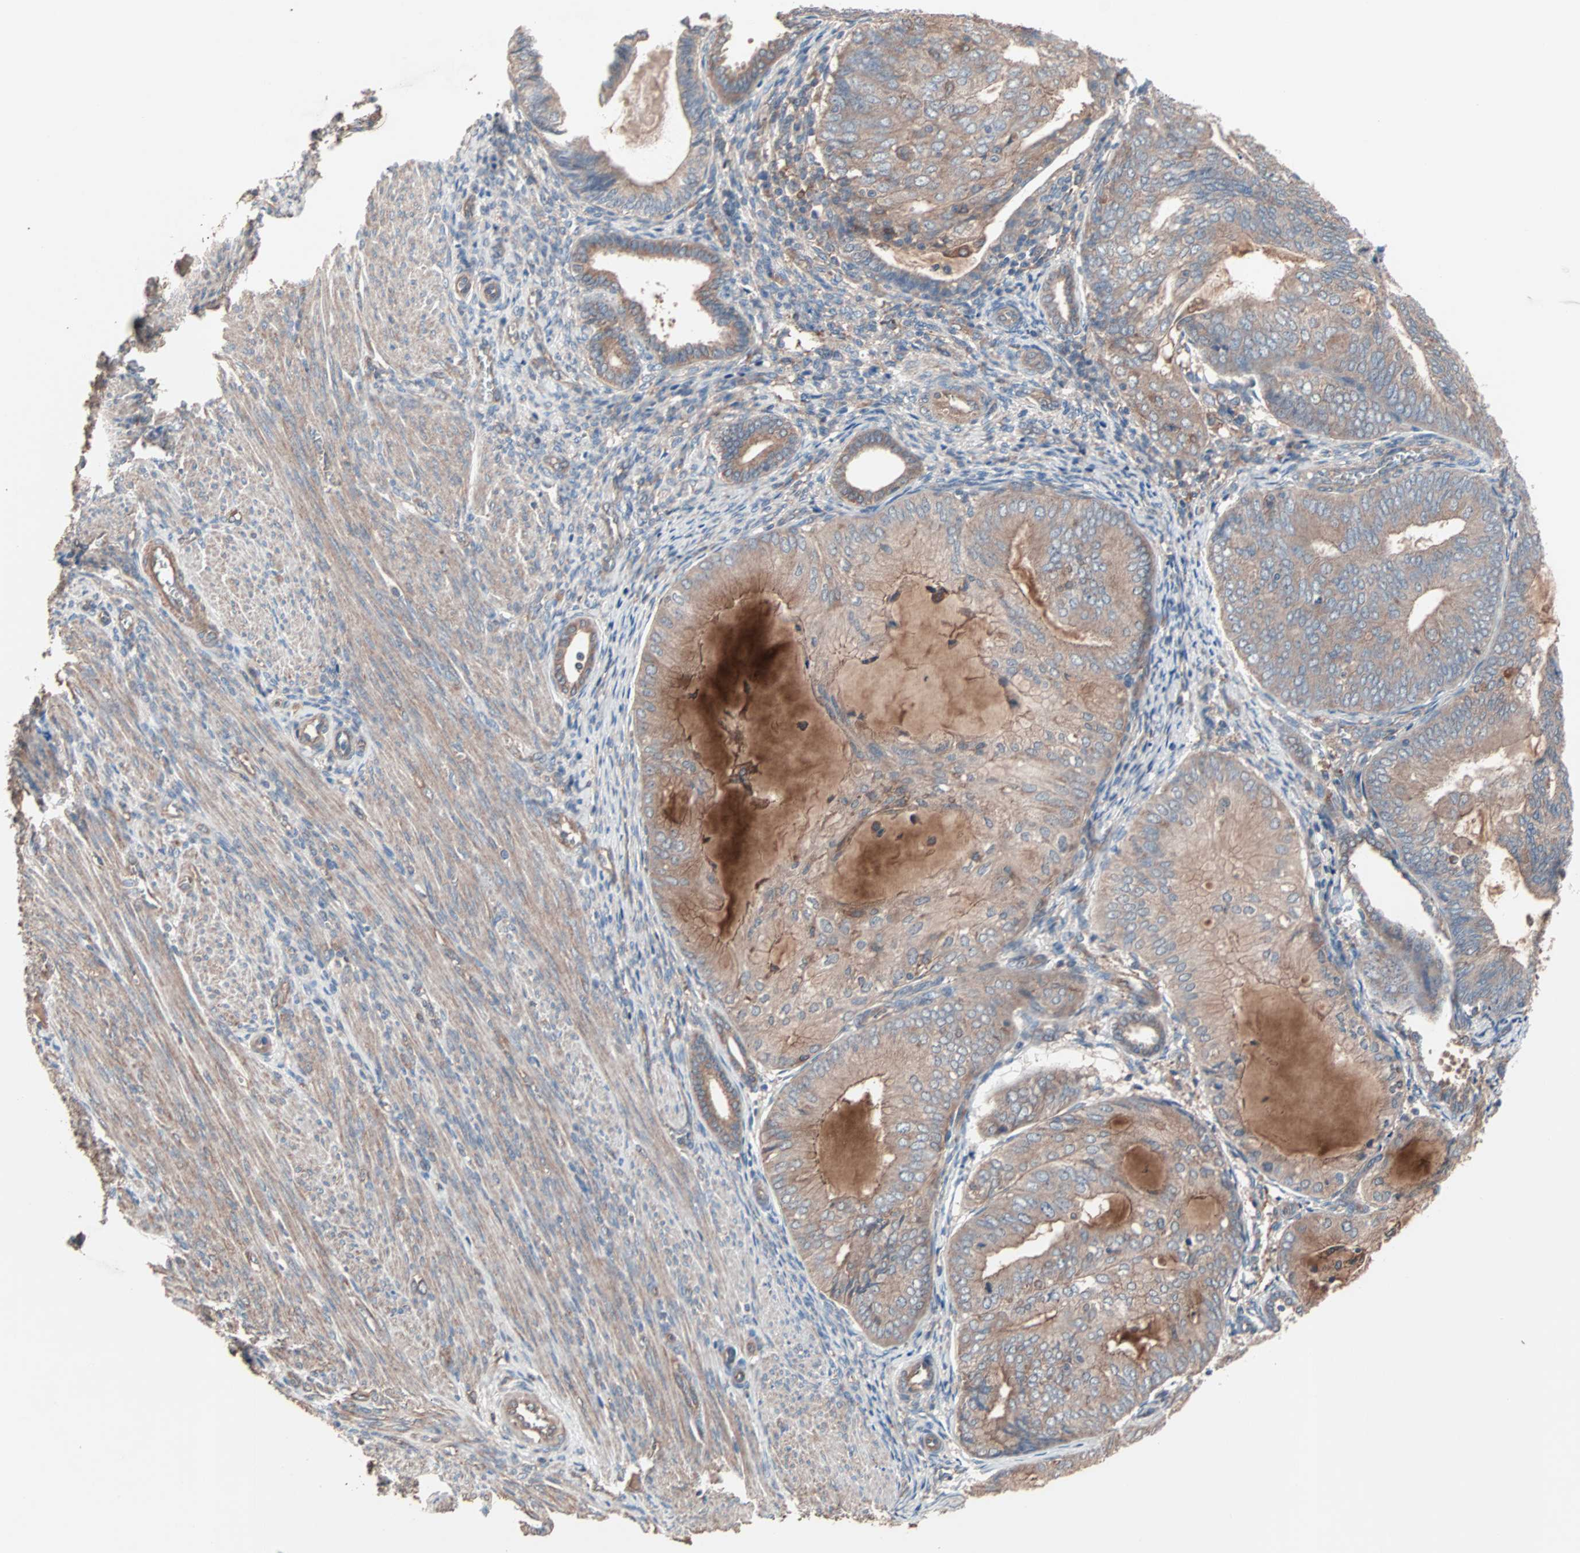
{"staining": {"intensity": "weak", "quantity": ">75%", "location": "cytoplasmic/membranous"}, "tissue": "endometrial cancer", "cell_type": "Tumor cells", "image_type": "cancer", "snomed": [{"axis": "morphology", "description": "Adenocarcinoma, NOS"}, {"axis": "topography", "description": "Endometrium"}], "caption": "Immunohistochemical staining of endometrial cancer exhibits low levels of weak cytoplasmic/membranous protein expression in about >75% of tumor cells.", "gene": "ATG7", "patient": {"sex": "female", "age": 81}}